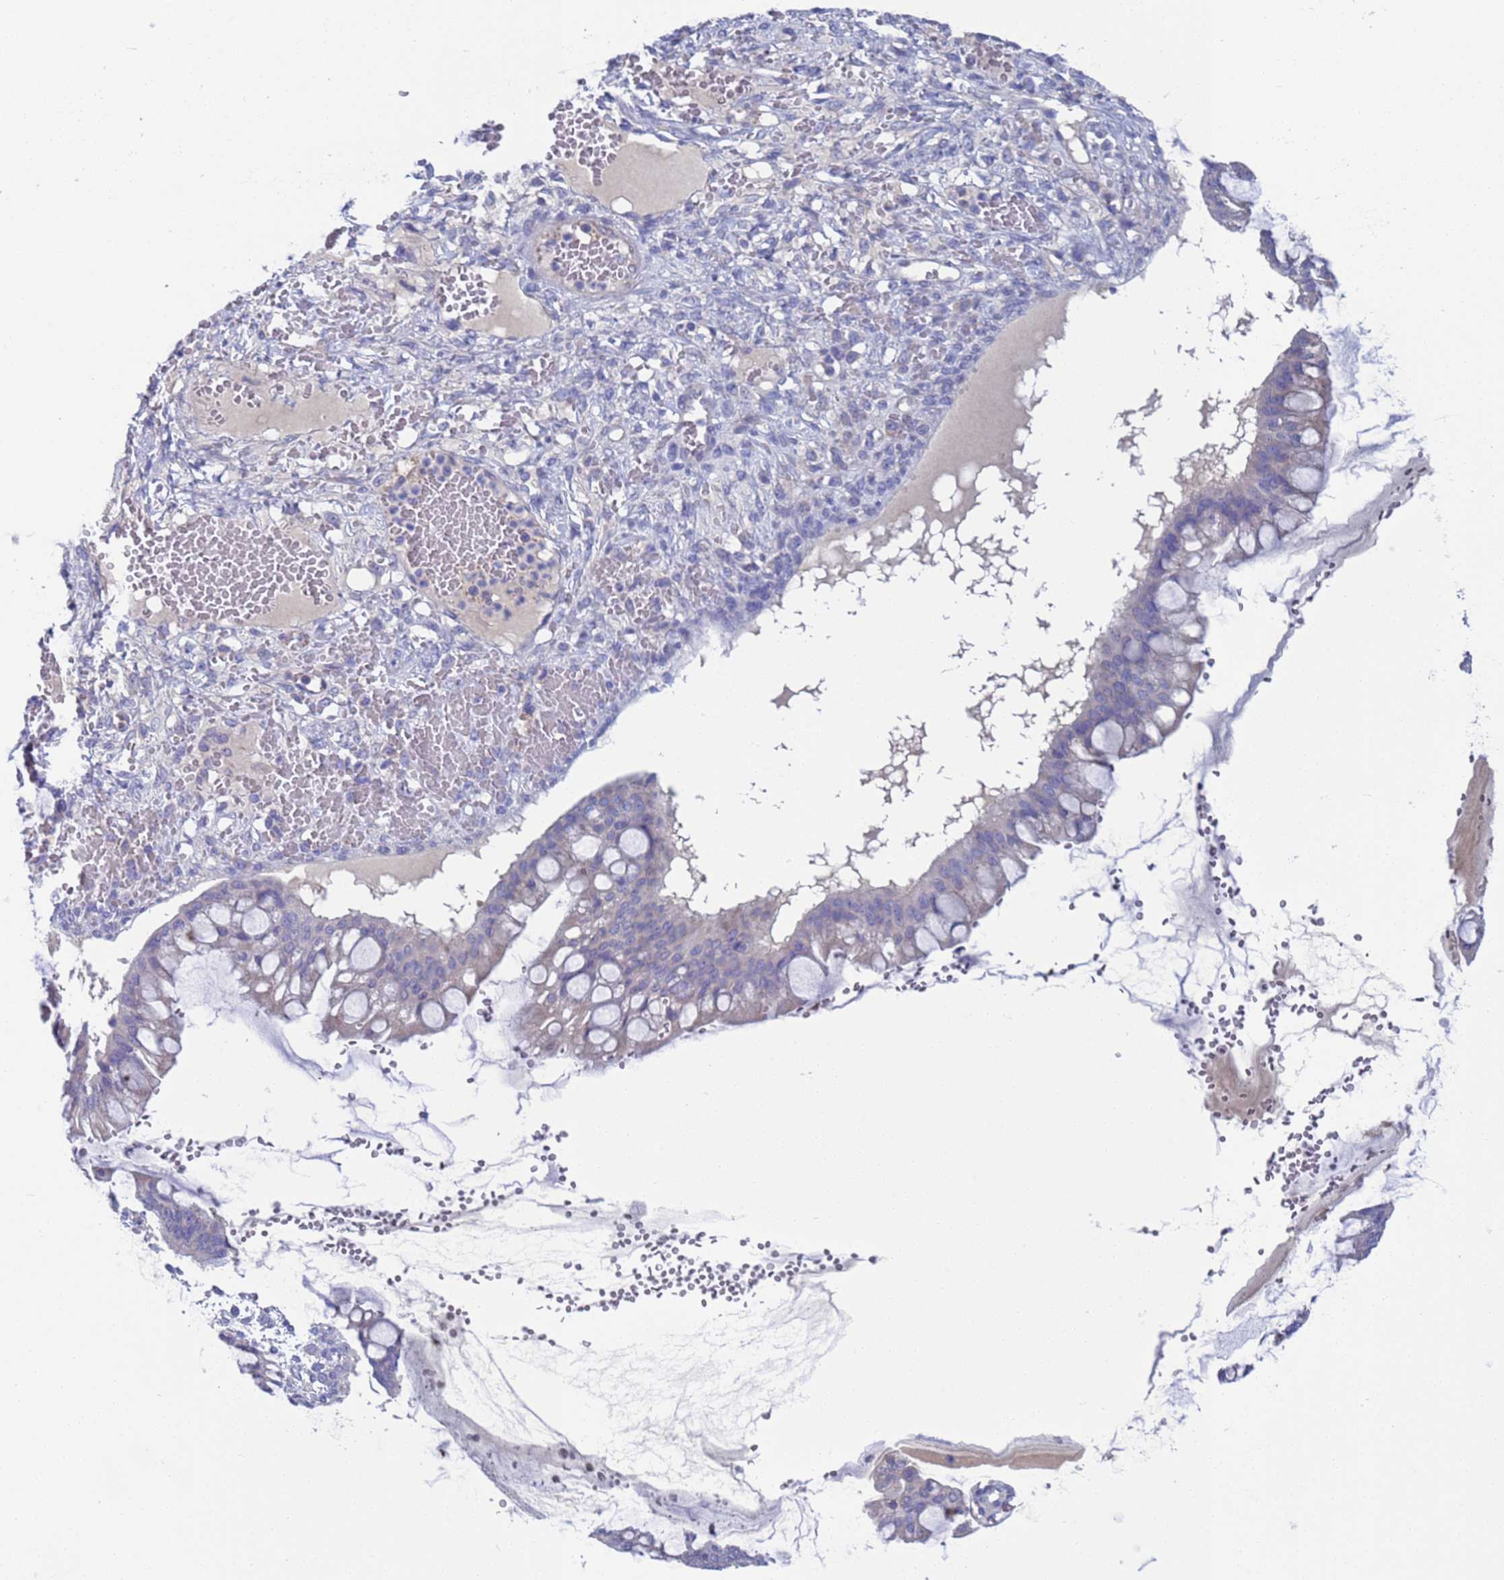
{"staining": {"intensity": "negative", "quantity": "none", "location": "none"}, "tissue": "ovarian cancer", "cell_type": "Tumor cells", "image_type": "cancer", "snomed": [{"axis": "morphology", "description": "Cystadenocarcinoma, mucinous, NOS"}, {"axis": "topography", "description": "Ovary"}], "caption": "Immunohistochemical staining of mucinous cystadenocarcinoma (ovarian) displays no significant expression in tumor cells.", "gene": "PET117", "patient": {"sex": "female", "age": 73}}